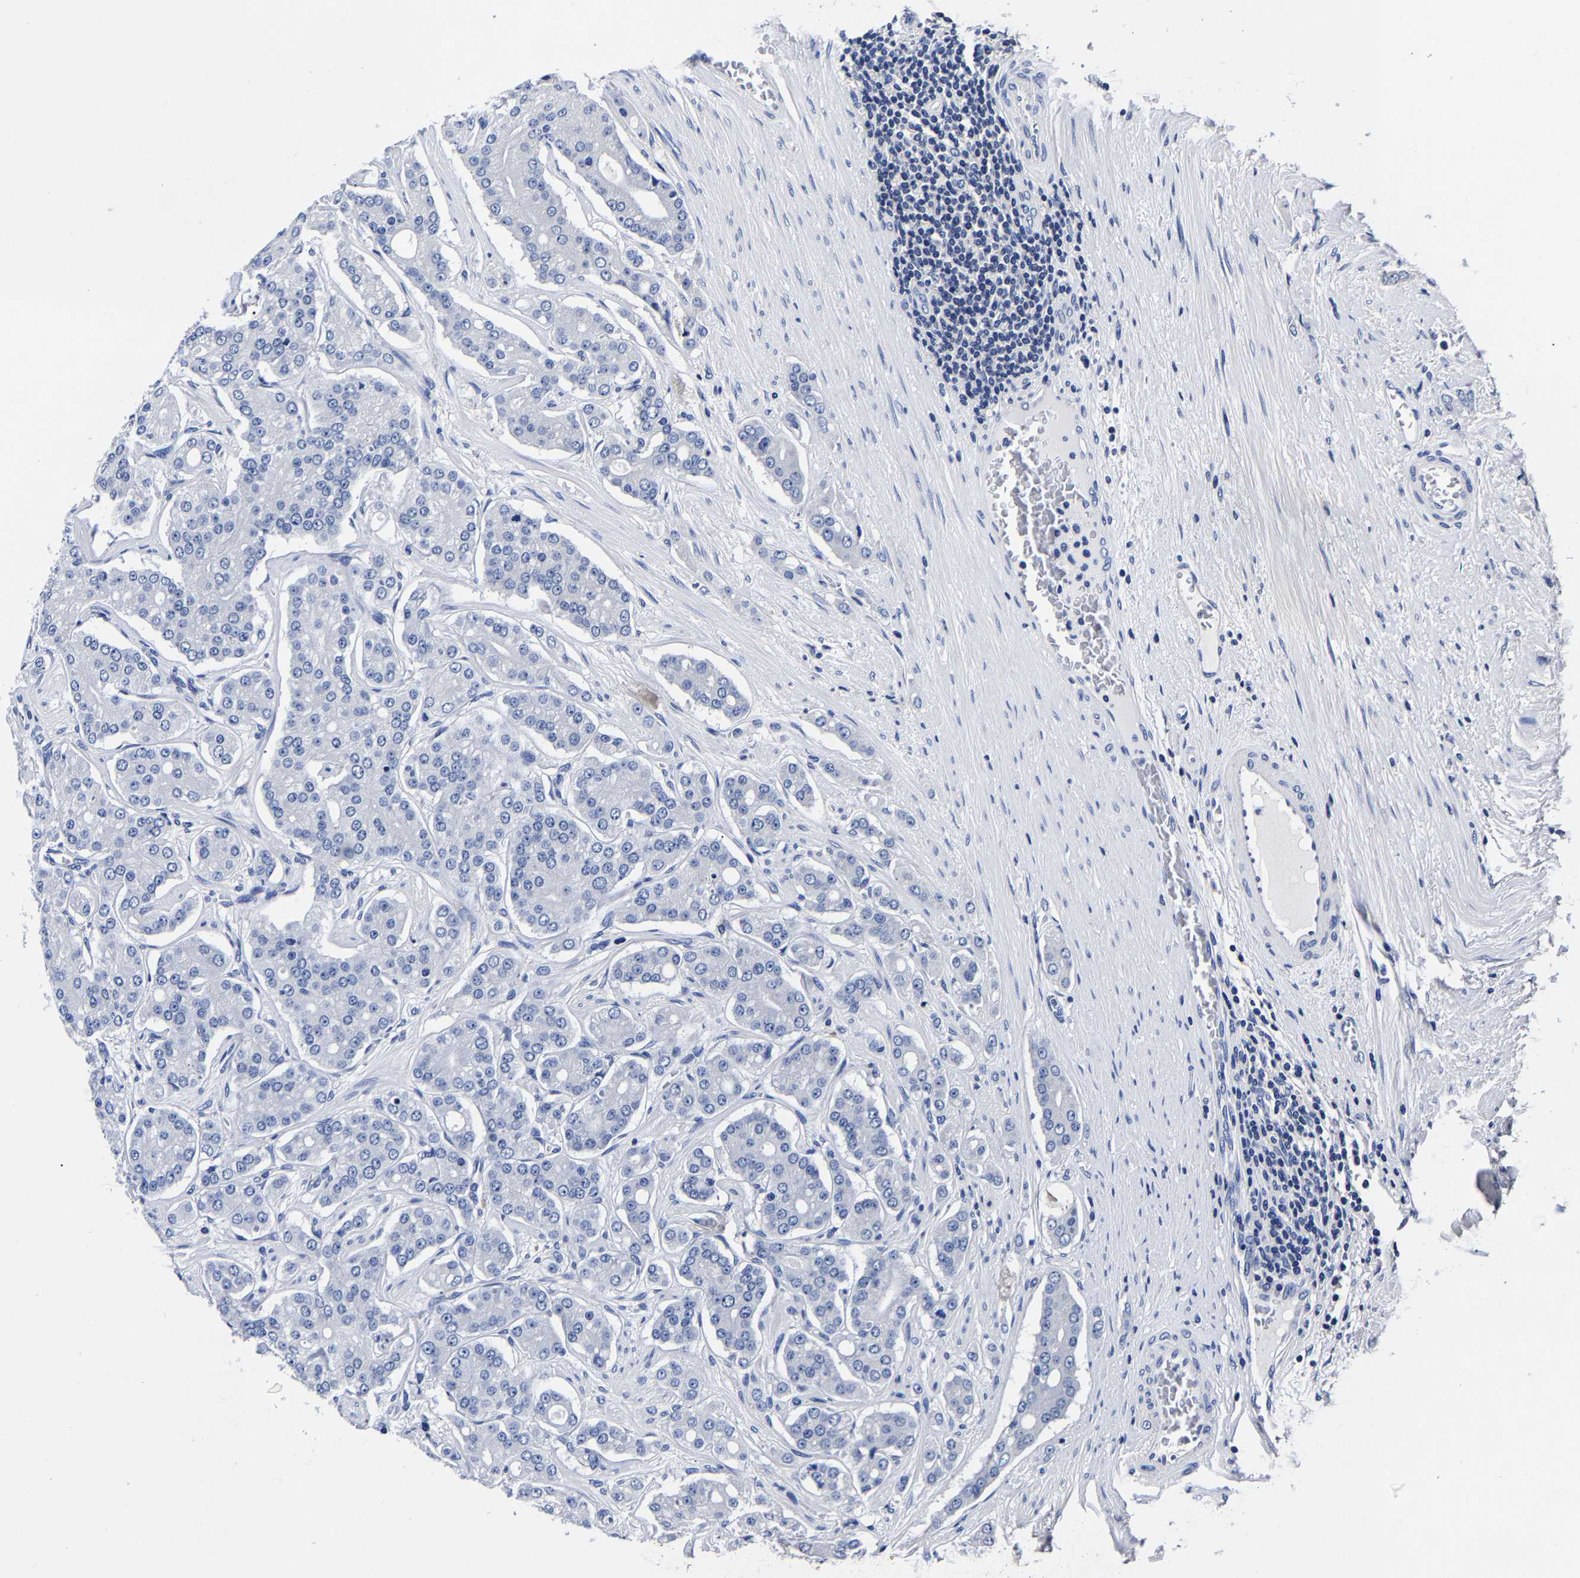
{"staining": {"intensity": "negative", "quantity": "none", "location": "none"}, "tissue": "prostate cancer", "cell_type": "Tumor cells", "image_type": "cancer", "snomed": [{"axis": "morphology", "description": "Adenocarcinoma, High grade"}, {"axis": "topography", "description": "Prostate"}], "caption": "Human prostate high-grade adenocarcinoma stained for a protein using immunohistochemistry reveals no staining in tumor cells.", "gene": "AKAP4", "patient": {"sex": "male", "age": 71}}